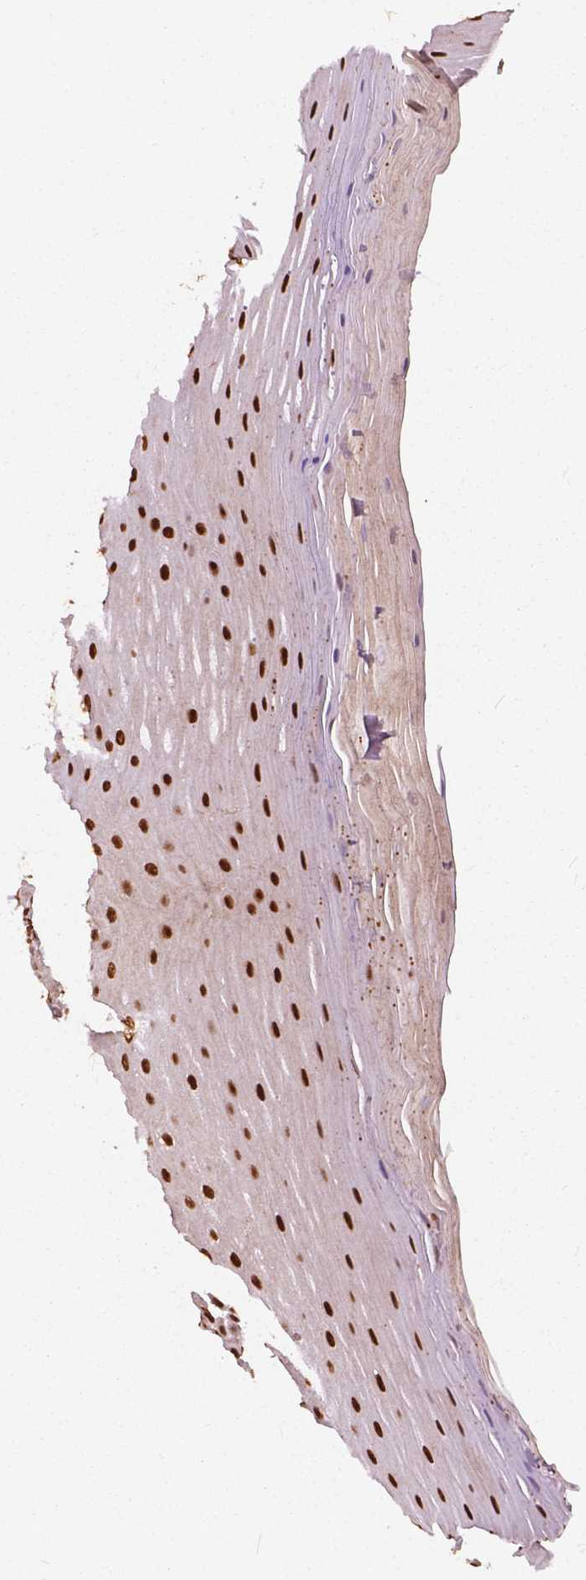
{"staining": {"intensity": "strong", "quantity": ">75%", "location": "nuclear"}, "tissue": "oral mucosa", "cell_type": "Squamous epithelial cells", "image_type": "normal", "snomed": [{"axis": "morphology", "description": "Normal tissue, NOS"}, {"axis": "morphology", "description": "Squamous cell carcinoma, NOS"}, {"axis": "topography", "description": "Oral tissue"}, {"axis": "topography", "description": "Tounge, NOS"}, {"axis": "topography", "description": "Head-Neck"}], "caption": "Immunohistochemistry (IHC) image of normal oral mucosa stained for a protein (brown), which demonstrates high levels of strong nuclear positivity in approximately >75% of squamous epithelial cells.", "gene": "ANP32A", "patient": {"sex": "male", "age": 62}}